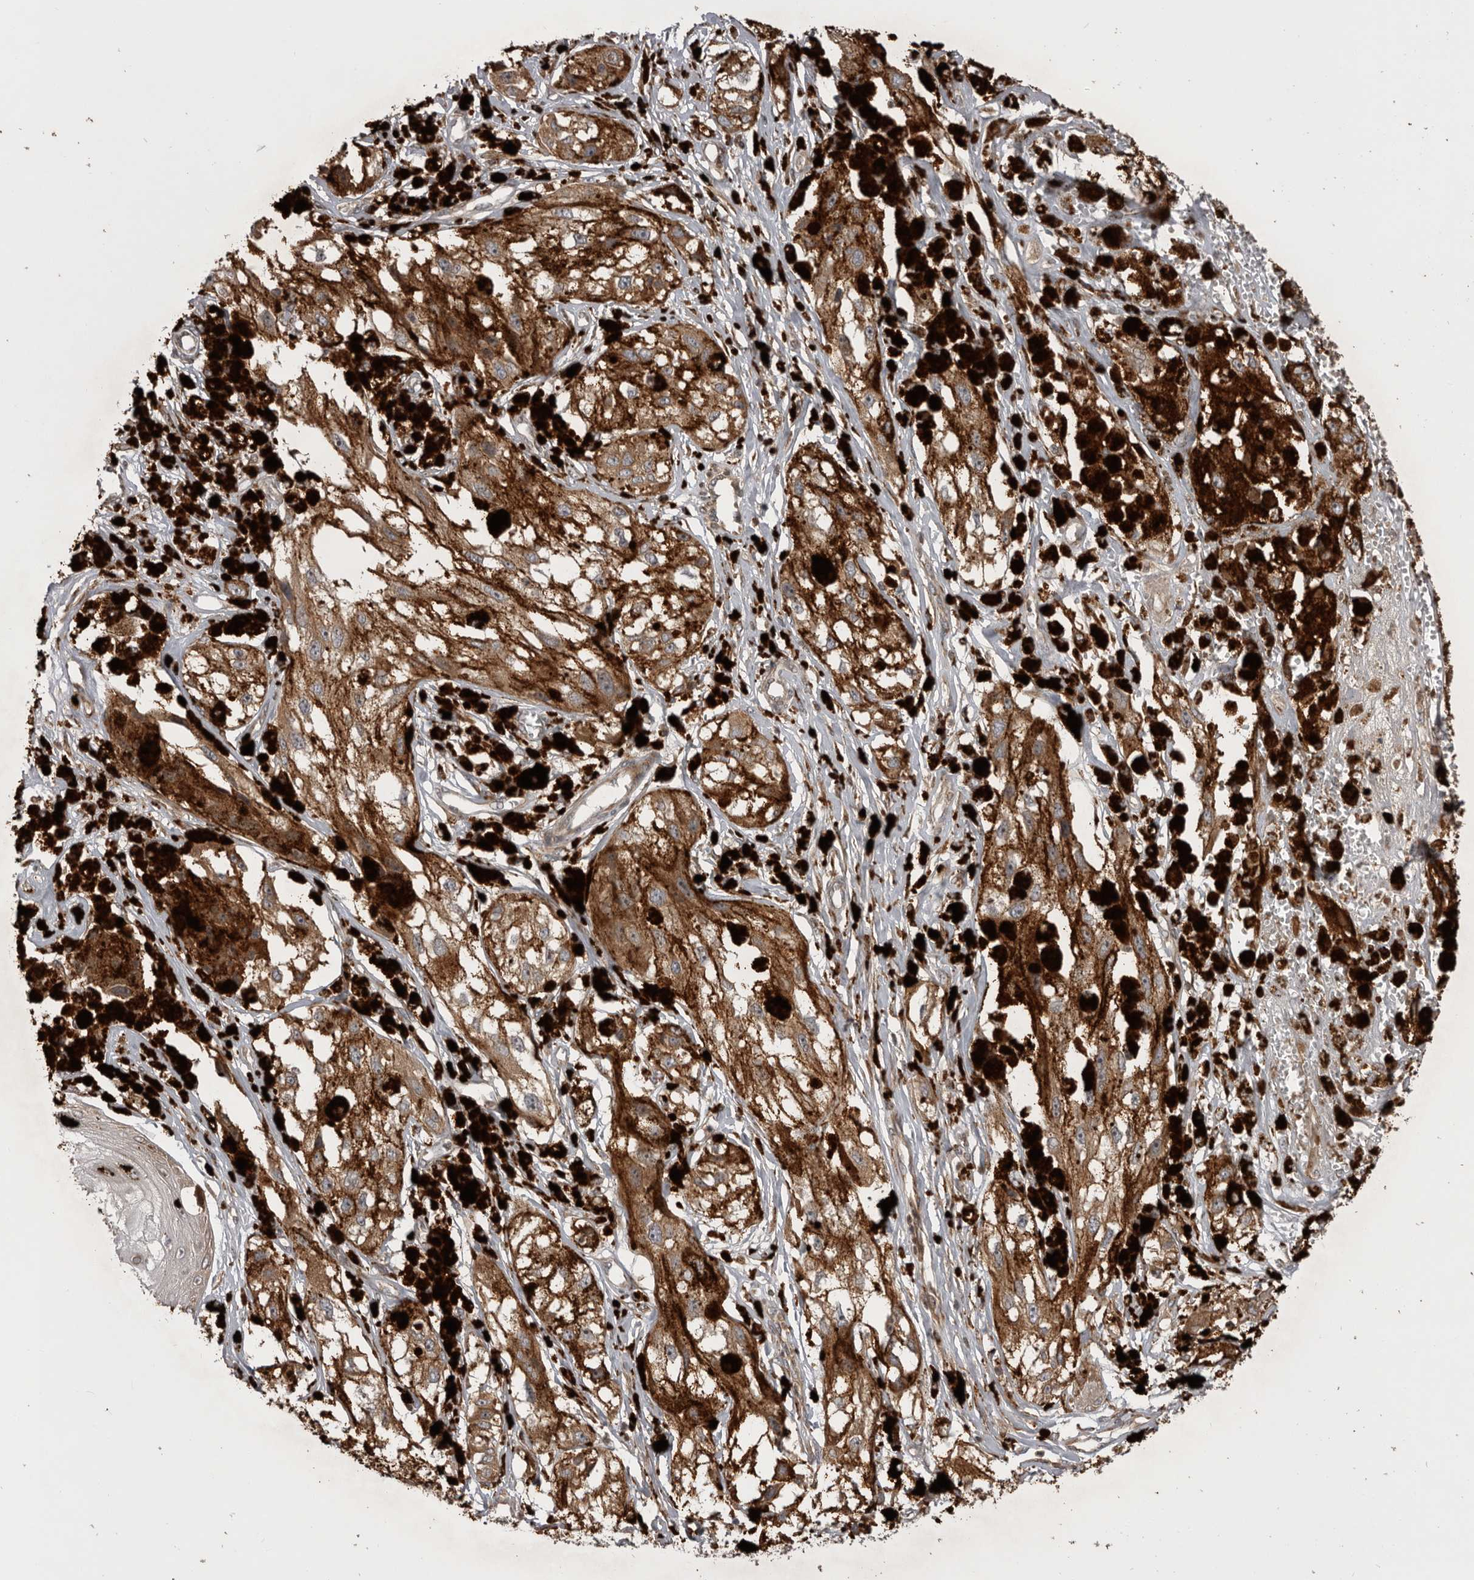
{"staining": {"intensity": "moderate", "quantity": ">75%", "location": "cytoplasmic/membranous"}, "tissue": "melanoma", "cell_type": "Tumor cells", "image_type": "cancer", "snomed": [{"axis": "morphology", "description": "Malignant melanoma, NOS"}, {"axis": "topography", "description": "Skin"}], "caption": "This histopathology image shows immunohistochemistry (IHC) staining of malignant melanoma, with medium moderate cytoplasmic/membranous expression in approximately >75% of tumor cells.", "gene": "RAB3GAP2", "patient": {"sex": "male", "age": 88}}